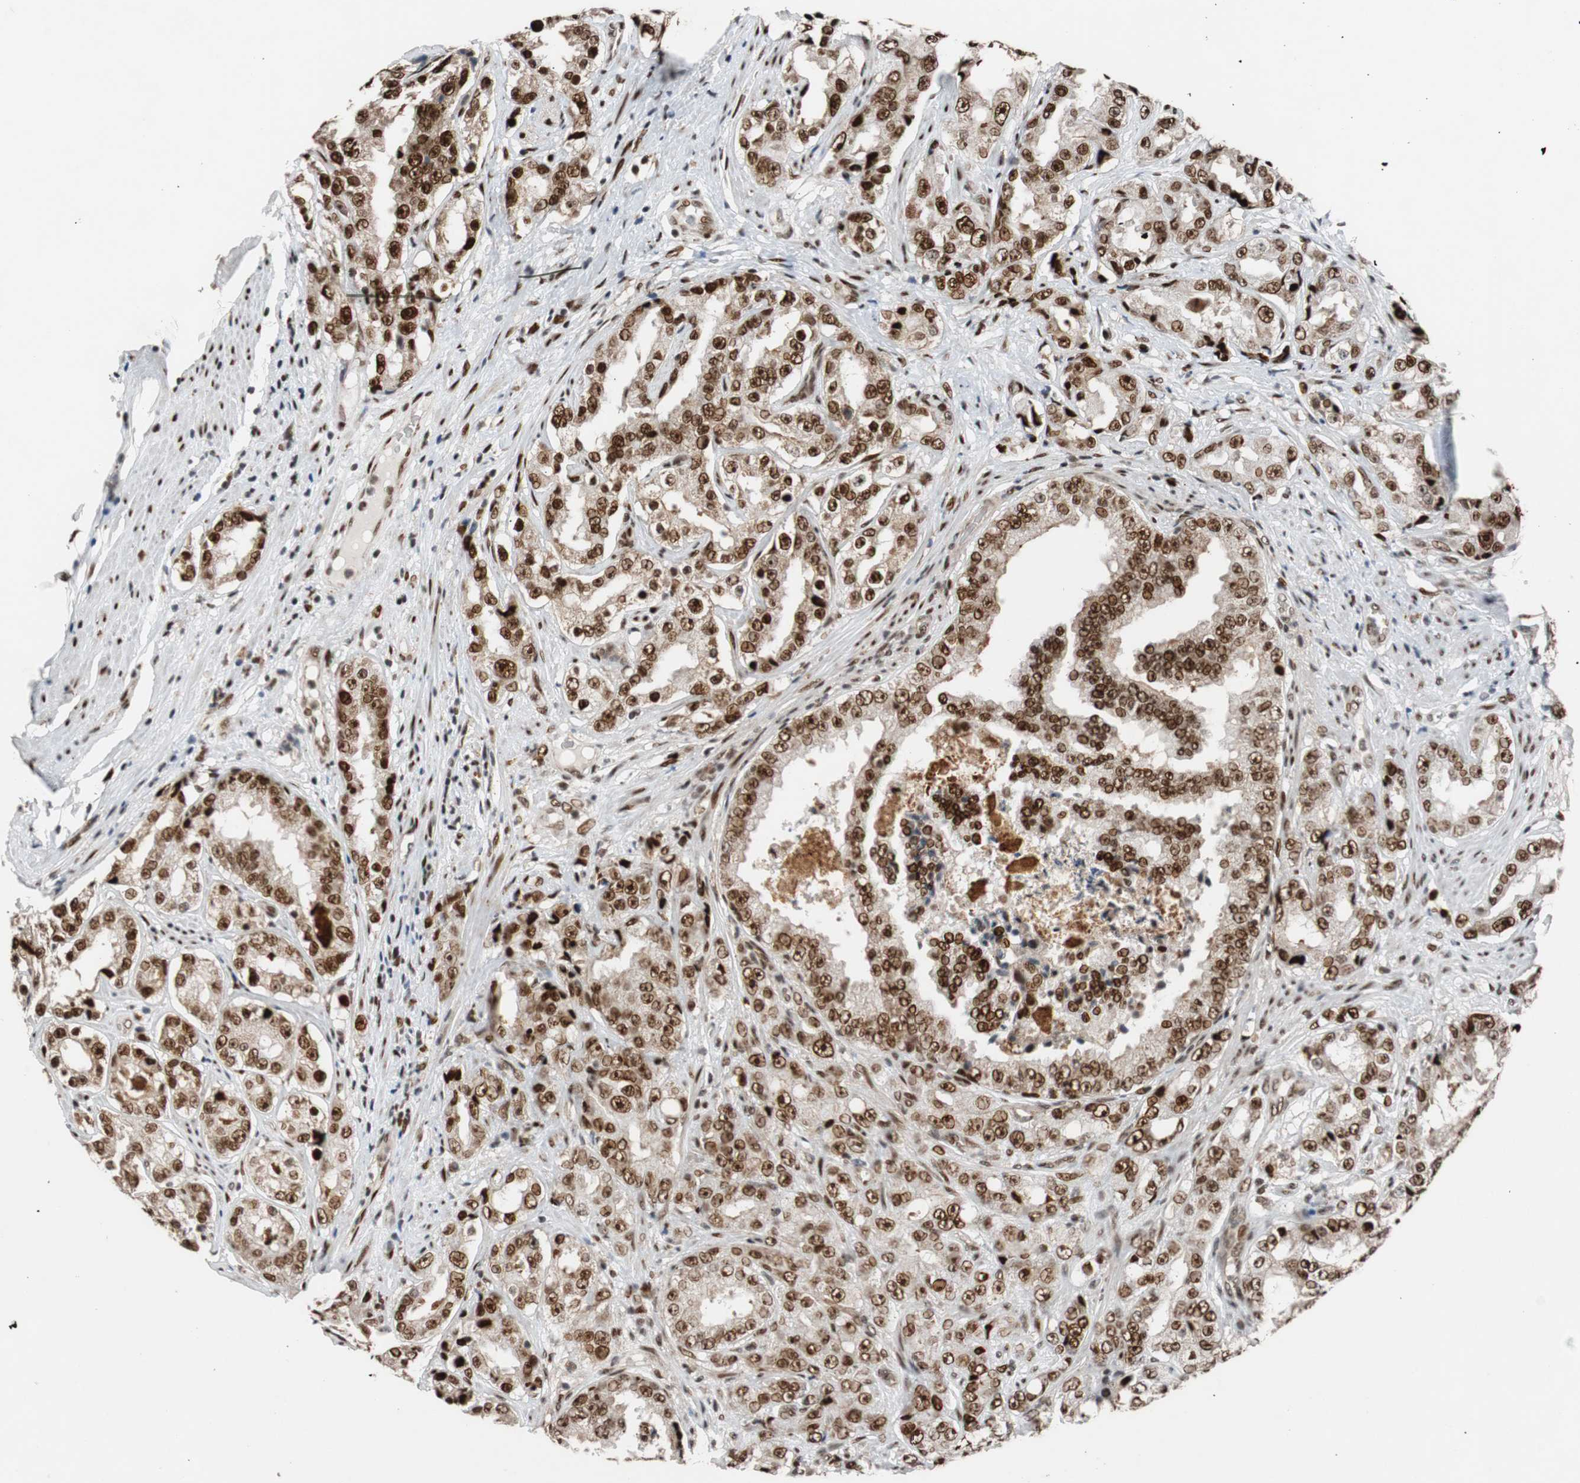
{"staining": {"intensity": "strong", "quantity": ">75%", "location": "nuclear"}, "tissue": "prostate cancer", "cell_type": "Tumor cells", "image_type": "cancer", "snomed": [{"axis": "morphology", "description": "Adenocarcinoma, High grade"}, {"axis": "topography", "description": "Prostate"}], "caption": "This photomicrograph displays prostate cancer (adenocarcinoma (high-grade)) stained with IHC to label a protein in brown. The nuclear of tumor cells show strong positivity for the protein. Nuclei are counter-stained blue.", "gene": "NBL1", "patient": {"sex": "male", "age": 73}}